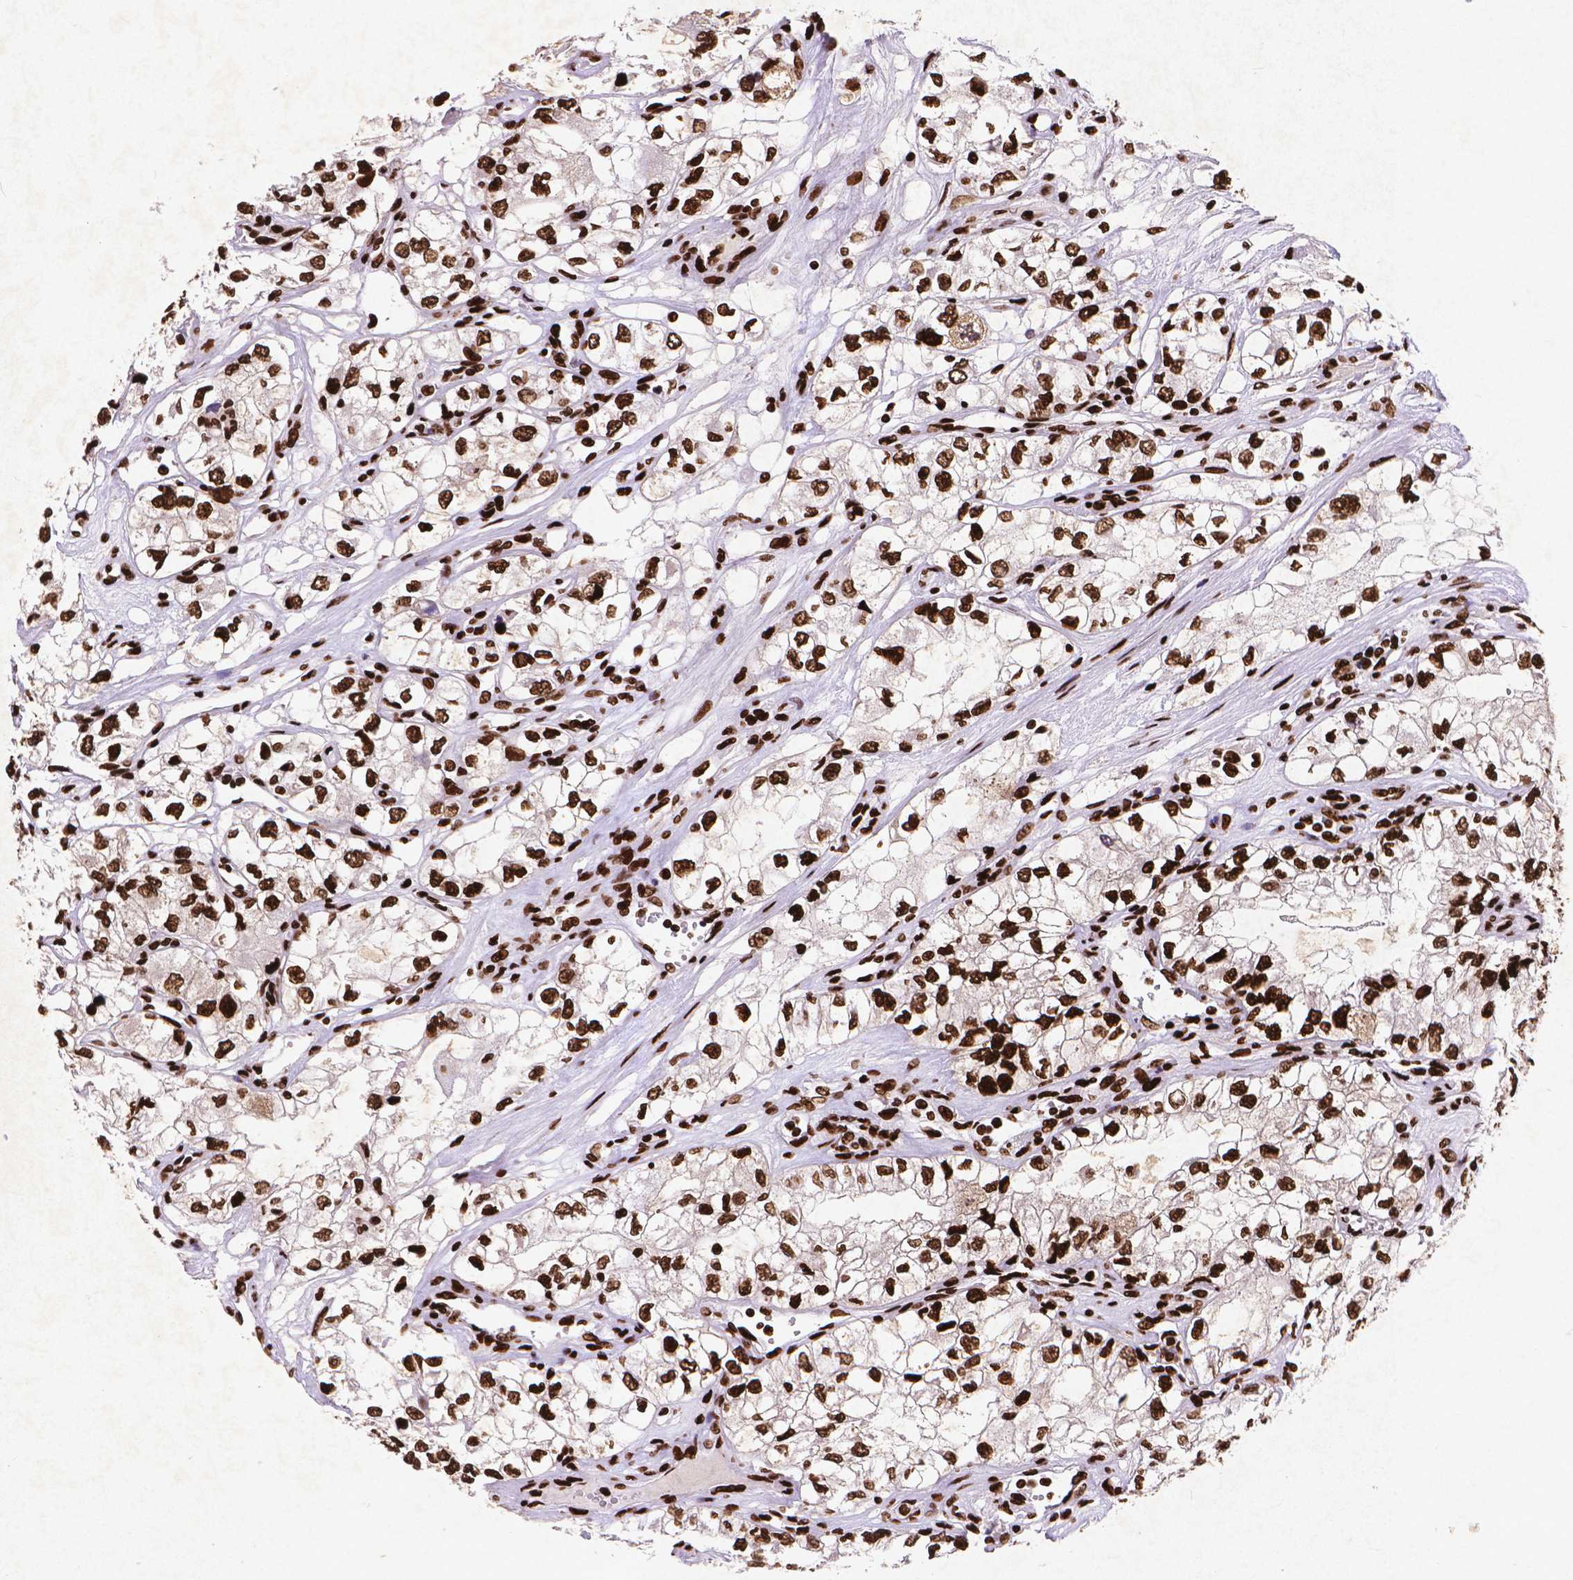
{"staining": {"intensity": "strong", "quantity": ">75%", "location": "nuclear"}, "tissue": "renal cancer", "cell_type": "Tumor cells", "image_type": "cancer", "snomed": [{"axis": "morphology", "description": "Adenocarcinoma, NOS"}, {"axis": "topography", "description": "Kidney"}], "caption": "About >75% of tumor cells in adenocarcinoma (renal) show strong nuclear protein expression as visualized by brown immunohistochemical staining.", "gene": "CITED2", "patient": {"sex": "female", "age": 59}}